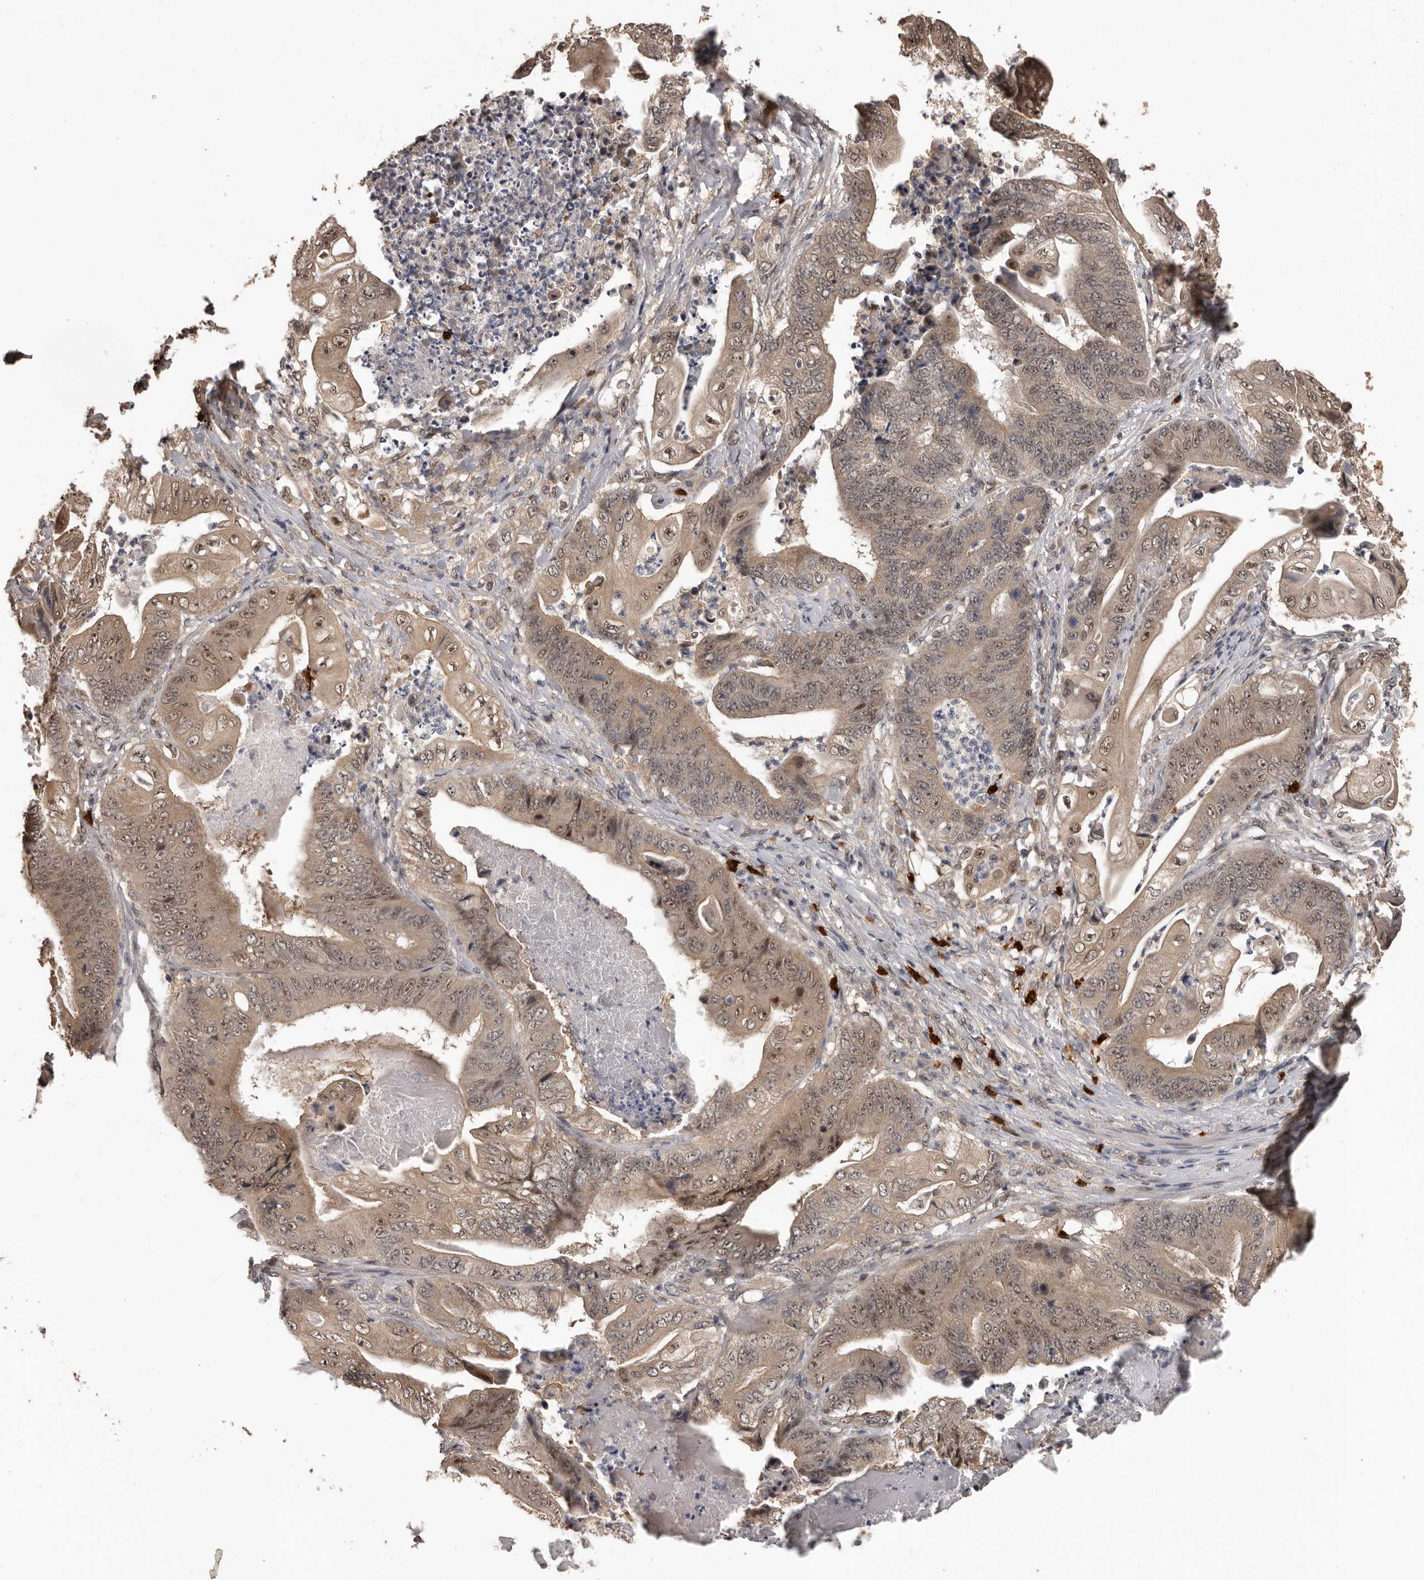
{"staining": {"intensity": "moderate", "quantity": ">75%", "location": "cytoplasmic/membranous,nuclear"}, "tissue": "stomach cancer", "cell_type": "Tumor cells", "image_type": "cancer", "snomed": [{"axis": "morphology", "description": "Adenocarcinoma, NOS"}, {"axis": "topography", "description": "Stomach"}], "caption": "Stomach adenocarcinoma tissue demonstrates moderate cytoplasmic/membranous and nuclear staining in approximately >75% of tumor cells", "gene": "VPS37A", "patient": {"sex": "female", "age": 73}}